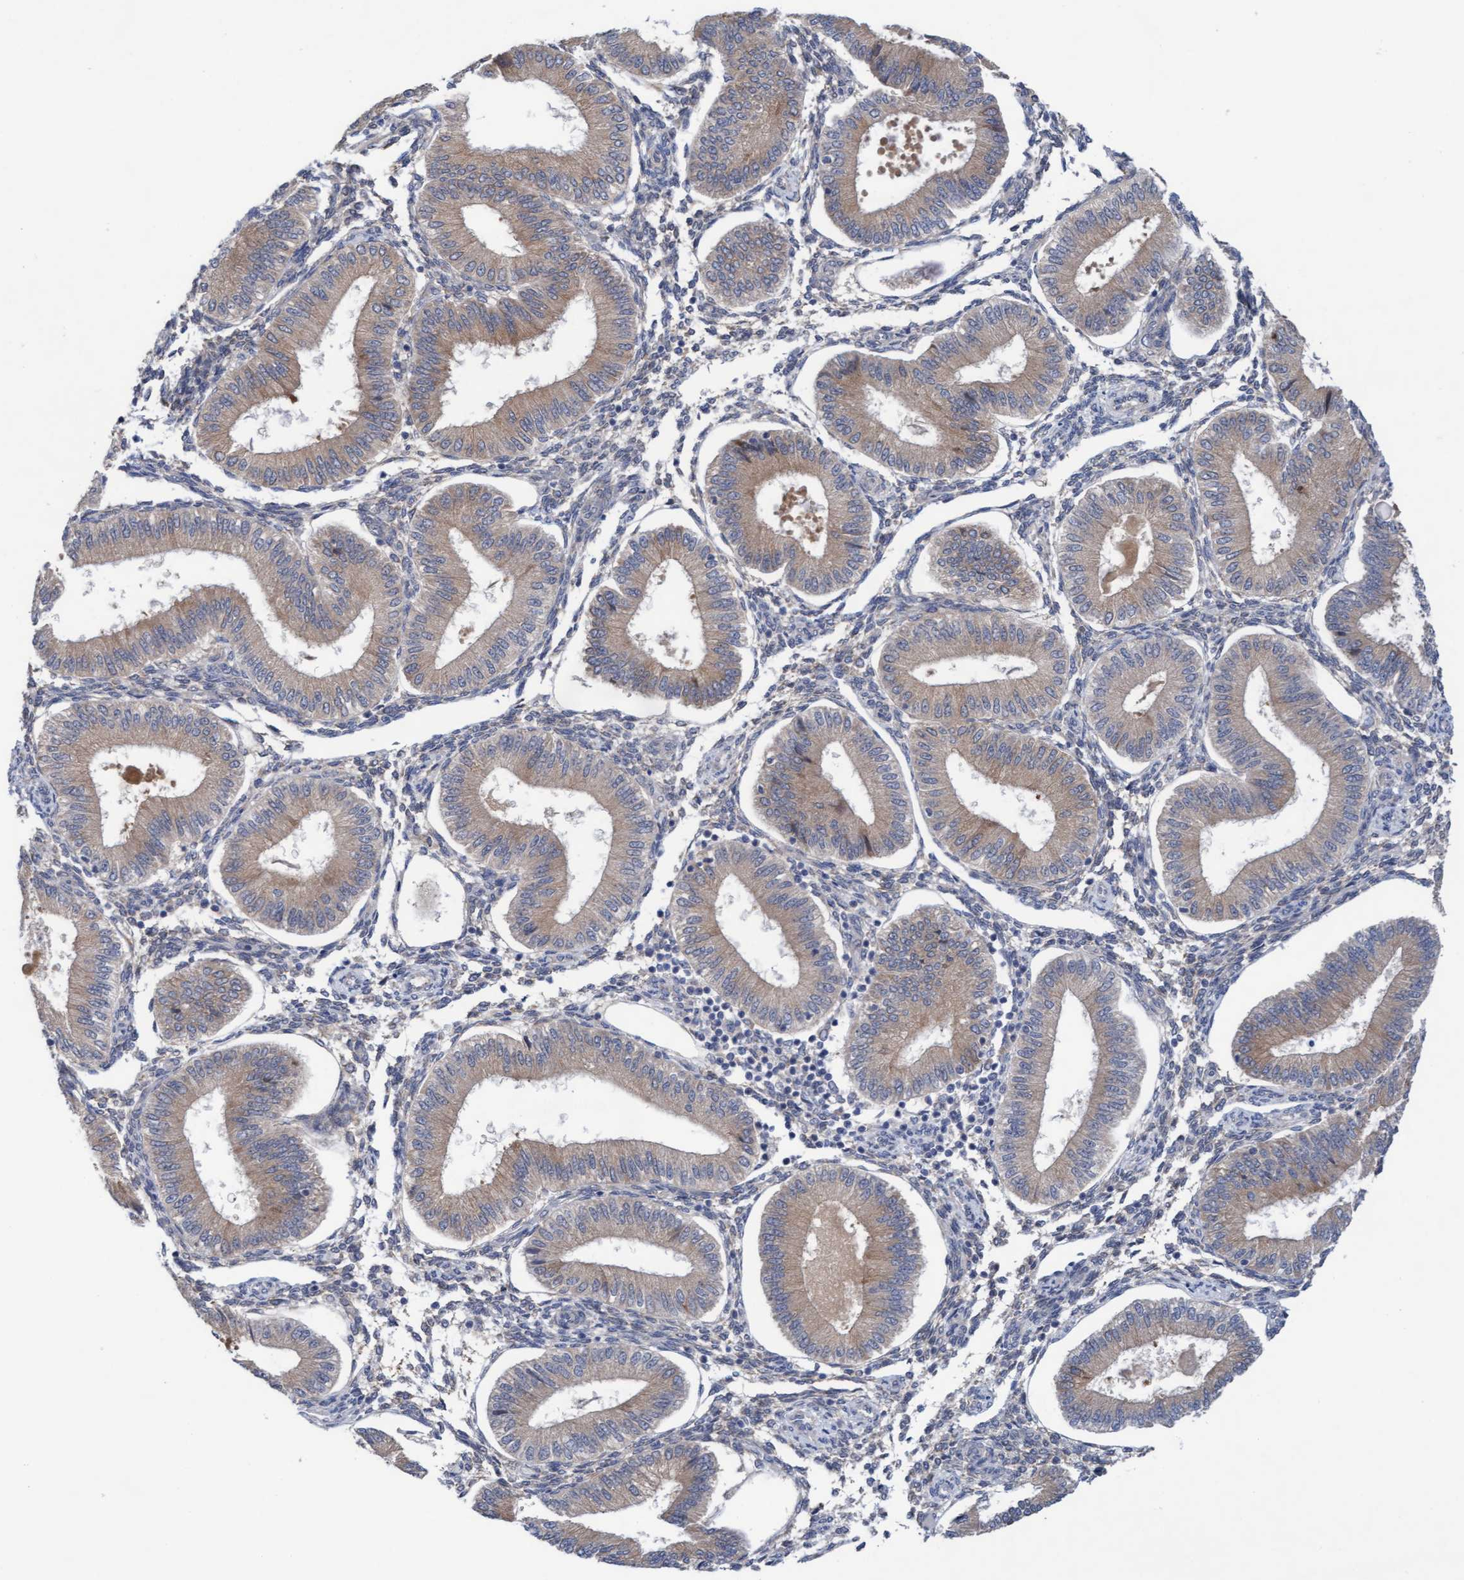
{"staining": {"intensity": "moderate", "quantity": "<25%", "location": "cytoplasmic/membranous"}, "tissue": "endometrium", "cell_type": "Cells in endometrial stroma", "image_type": "normal", "snomed": [{"axis": "morphology", "description": "Normal tissue, NOS"}, {"axis": "topography", "description": "Endometrium"}], "caption": "Cells in endometrial stroma demonstrate low levels of moderate cytoplasmic/membranous positivity in about <25% of cells in unremarkable endometrium.", "gene": "PLCD1", "patient": {"sex": "female", "age": 39}}